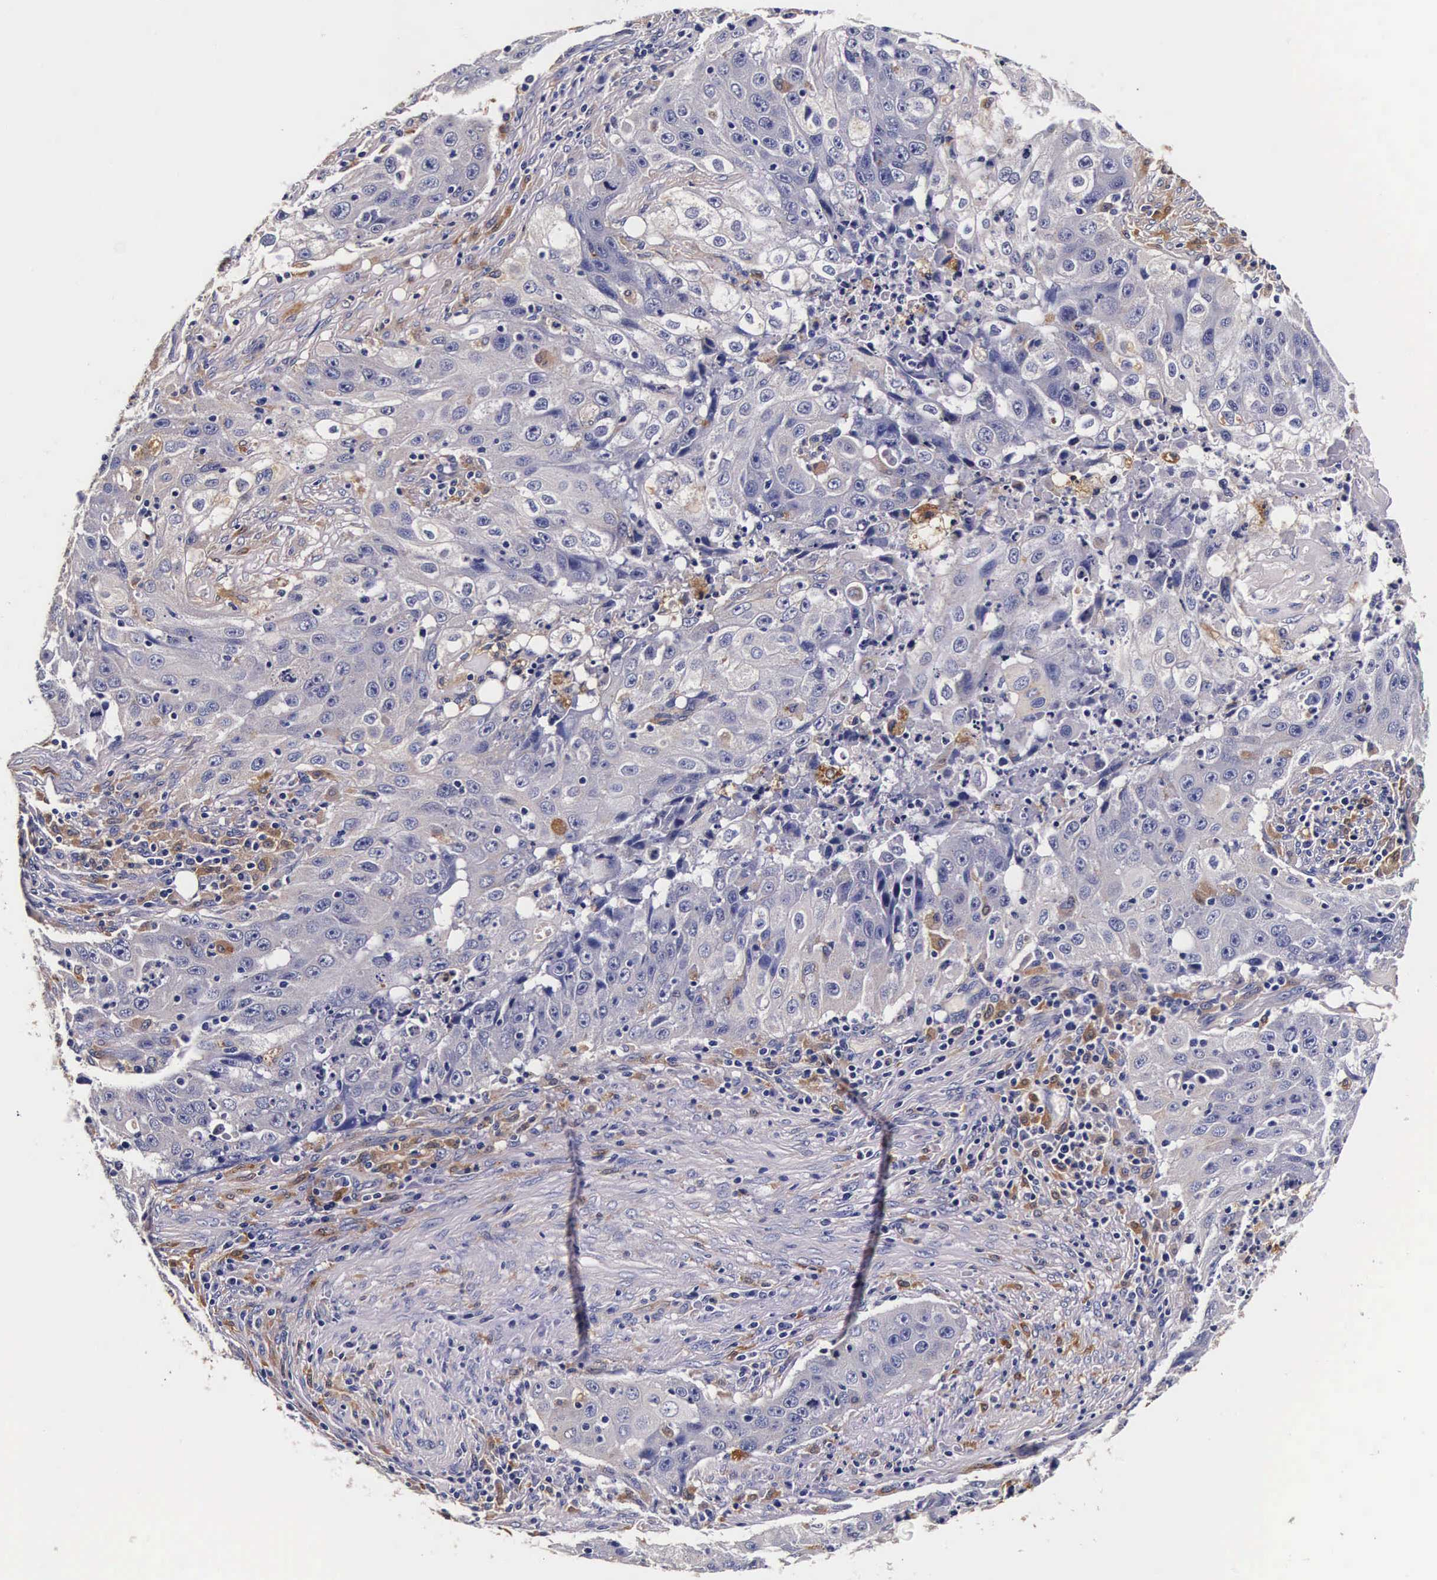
{"staining": {"intensity": "weak", "quantity": "<25%", "location": "cytoplasmic/membranous"}, "tissue": "lung cancer", "cell_type": "Tumor cells", "image_type": "cancer", "snomed": [{"axis": "morphology", "description": "Squamous cell carcinoma, NOS"}, {"axis": "topography", "description": "Lung"}], "caption": "Lung cancer stained for a protein using IHC demonstrates no positivity tumor cells.", "gene": "CTSB", "patient": {"sex": "male", "age": 64}}